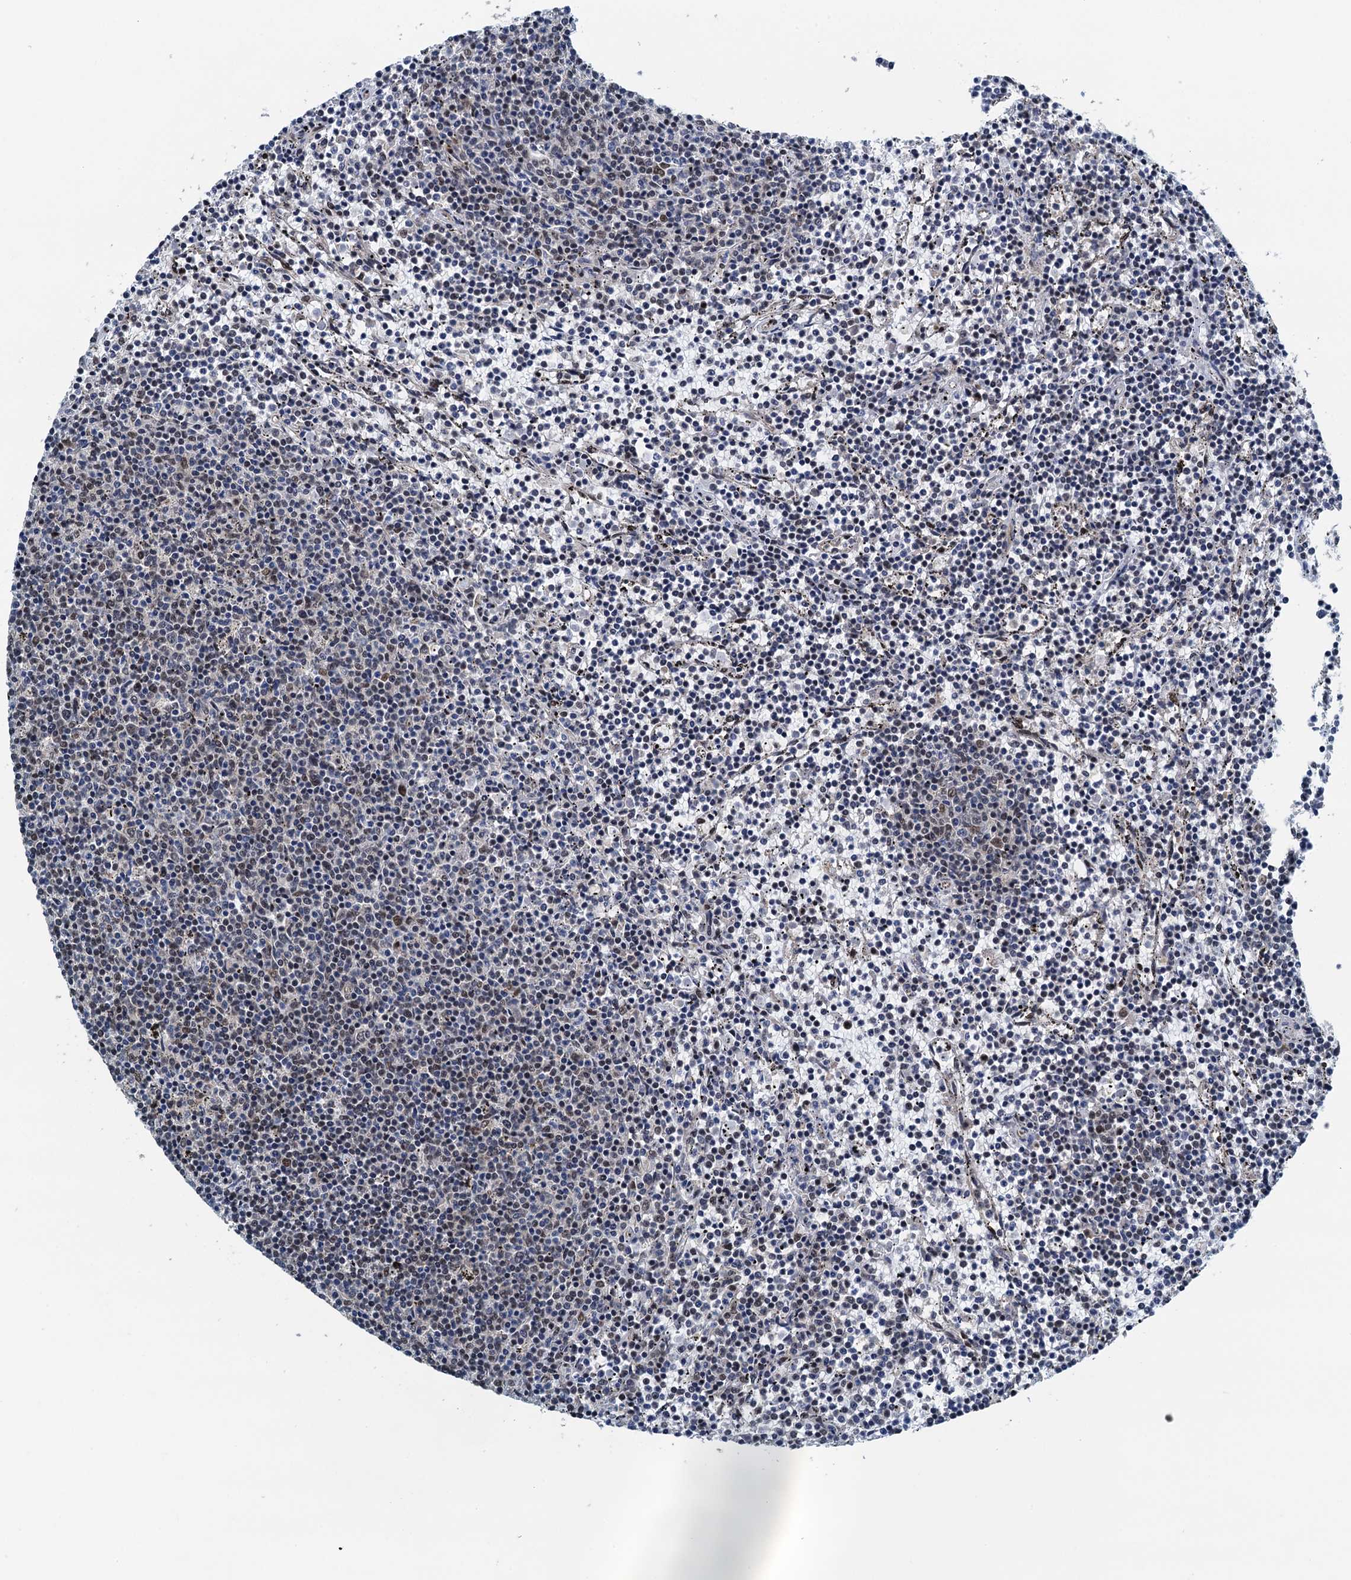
{"staining": {"intensity": "weak", "quantity": "25%-75%", "location": "nuclear"}, "tissue": "lymphoma", "cell_type": "Tumor cells", "image_type": "cancer", "snomed": [{"axis": "morphology", "description": "Malignant lymphoma, non-Hodgkin's type, Low grade"}, {"axis": "topography", "description": "Spleen"}], "caption": "Lymphoma stained with a brown dye reveals weak nuclear positive positivity in approximately 25%-75% of tumor cells.", "gene": "MTA3", "patient": {"sex": "female", "age": 50}}